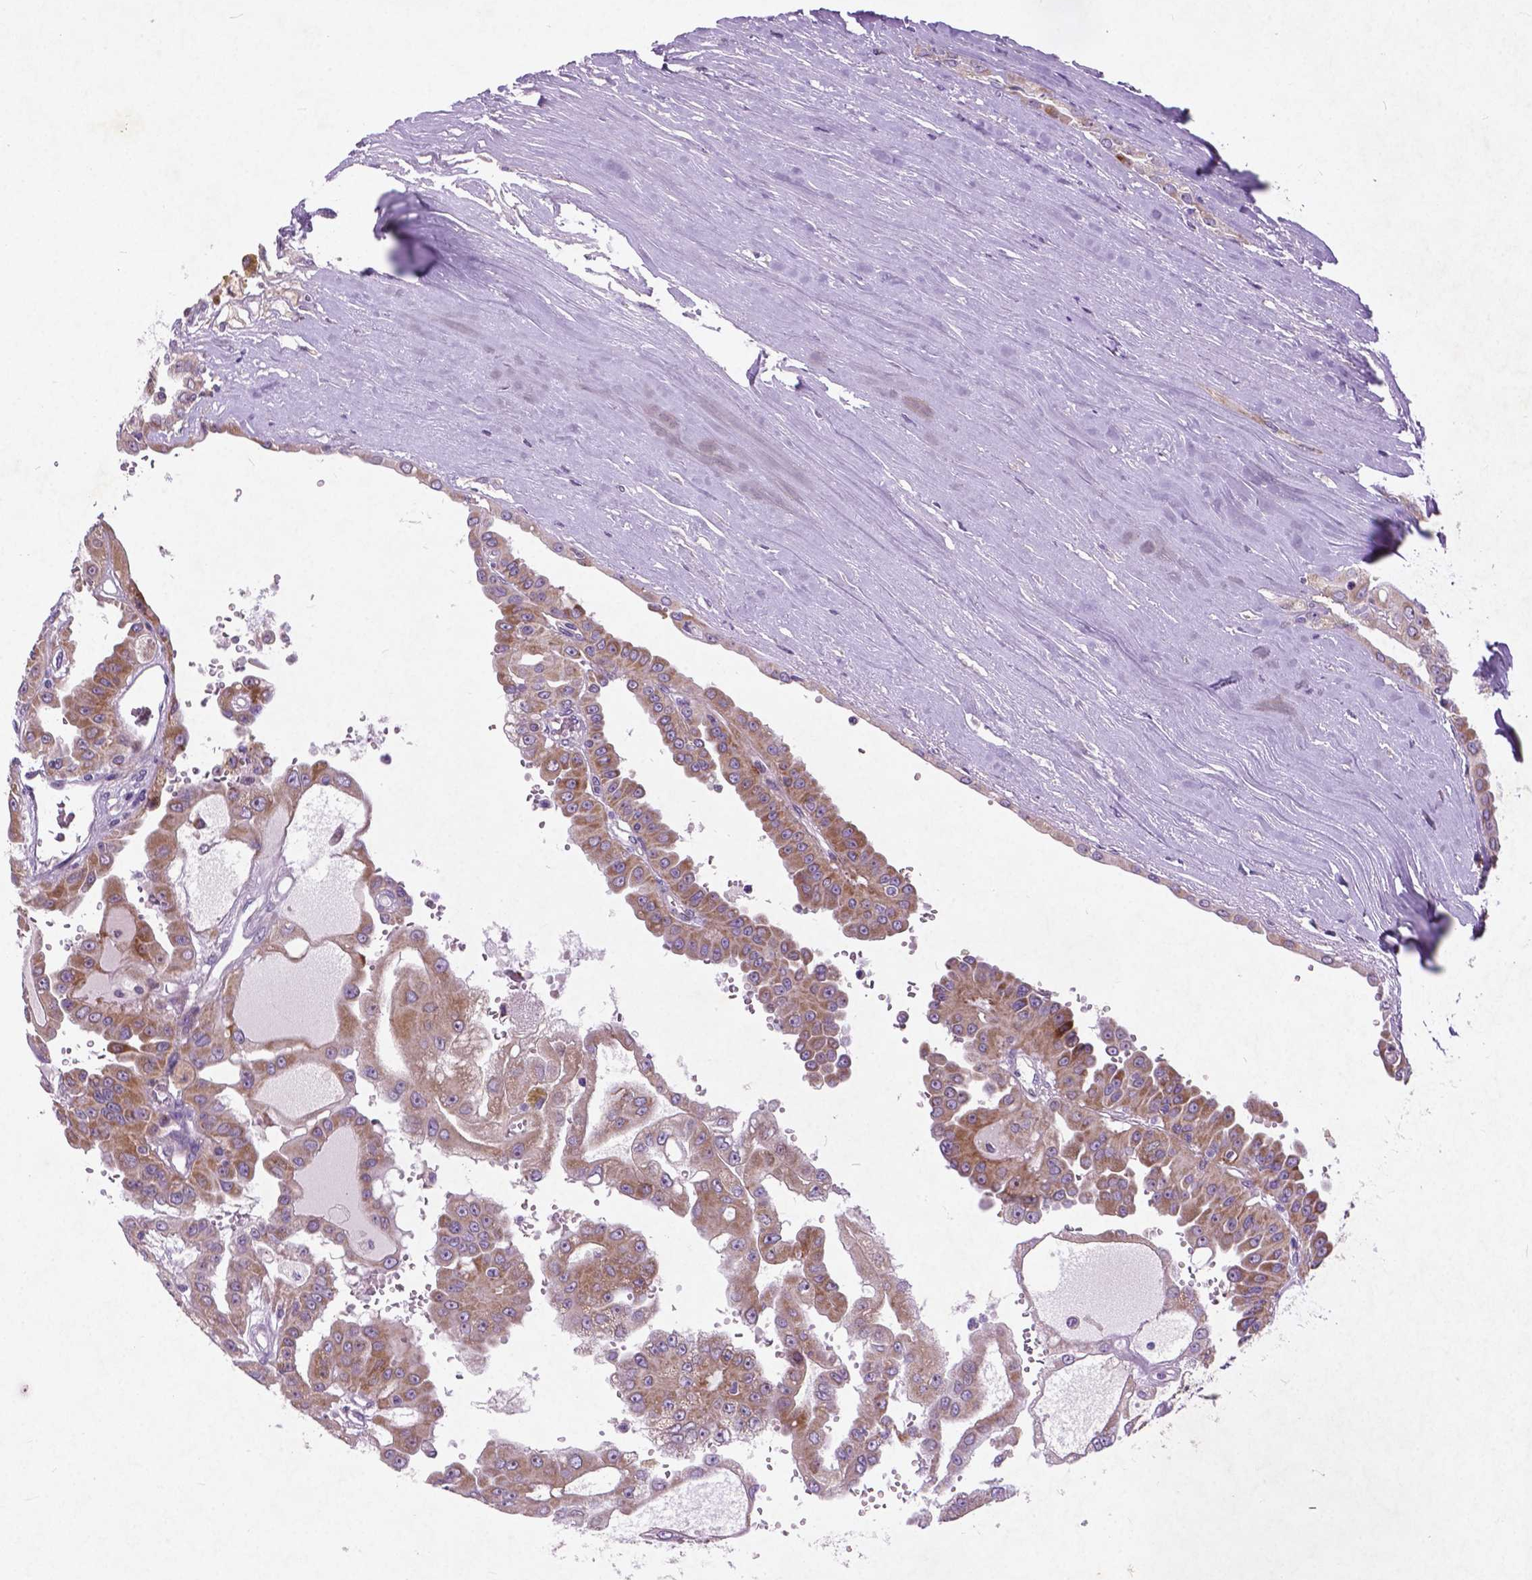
{"staining": {"intensity": "weak", "quantity": ">75%", "location": "cytoplasmic/membranous"}, "tissue": "renal cancer", "cell_type": "Tumor cells", "image_type": "cancer", "snomed": [{"axis": "morphology", "description": "Adenocarcinoma, NOS"}, {"axis": "topography", "description": "Kidney"}], "caption": "Protein analysis of renal adenocarcinoma tissue displays weak cytoplasmic/membranous staining in approximately >75% of tumor cells. Immunohistochemistry stains the protein of interest in brown and the nuclei are stained blue.", "gene": "ATG4D", "patient": {"sex": "male", "age": 58}}